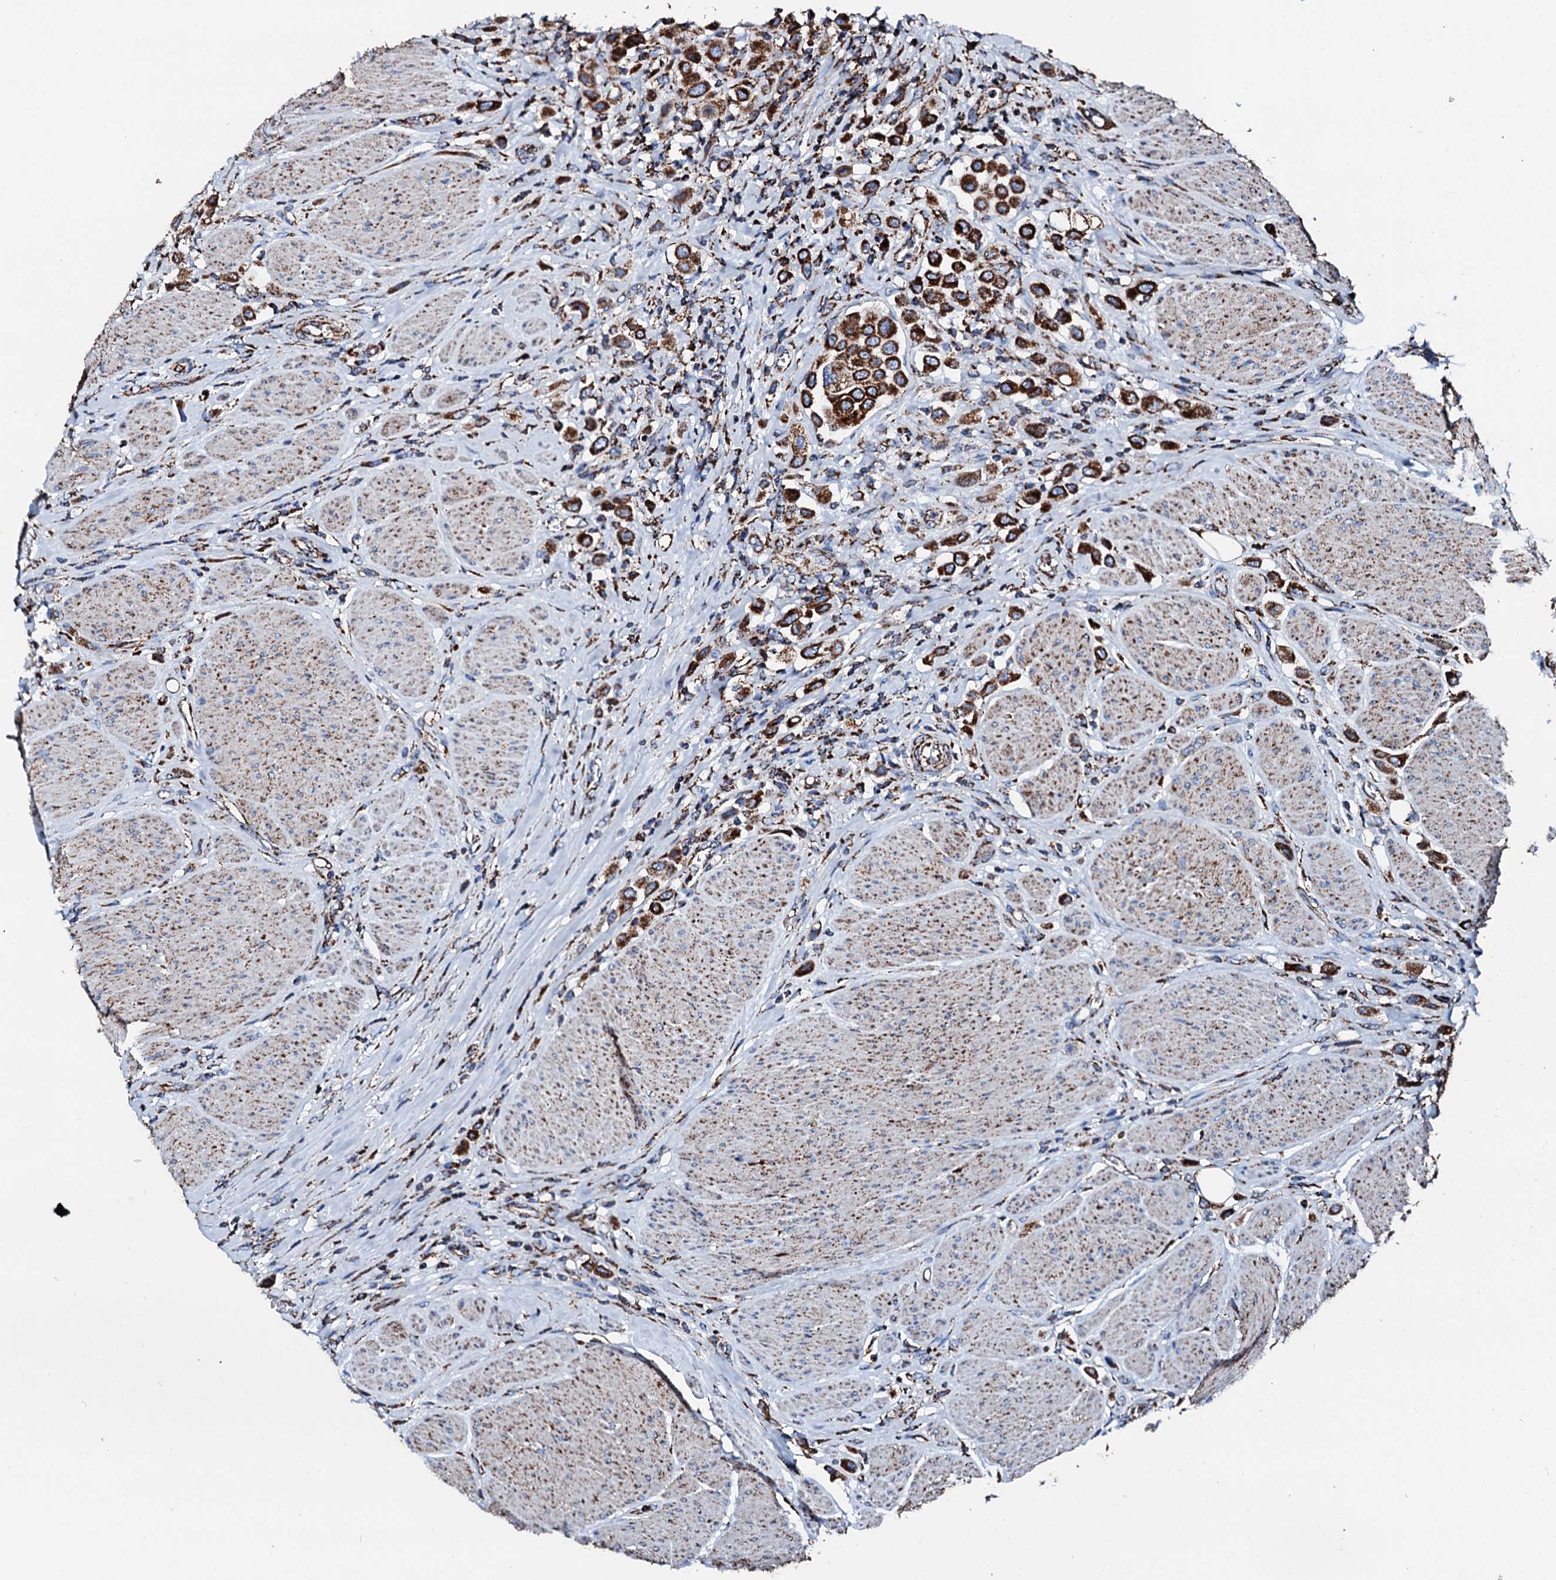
{"staining": {"intensity": "strong", "quantity": ">75%", "location": "cytoplasmic/membranous"}, "tissue": "urothelial cancer", "cell_type": "Tumor cells", "image_type": "cancer", "snomed": [{"axis": "morphology", "description": "Urothelial carcinoma, High grade"}, {"axis": "topography", "description": "Urinary bladder"}], "caption": "An IHC histopathology image of neoplastic tissue is shown. Protein staining in brown labels strong cytoplasmic/membranous positivity in urothelial cancer within tumor cells.", "gene": "HADH", "patient": {"sex": "male", "age": 50}}